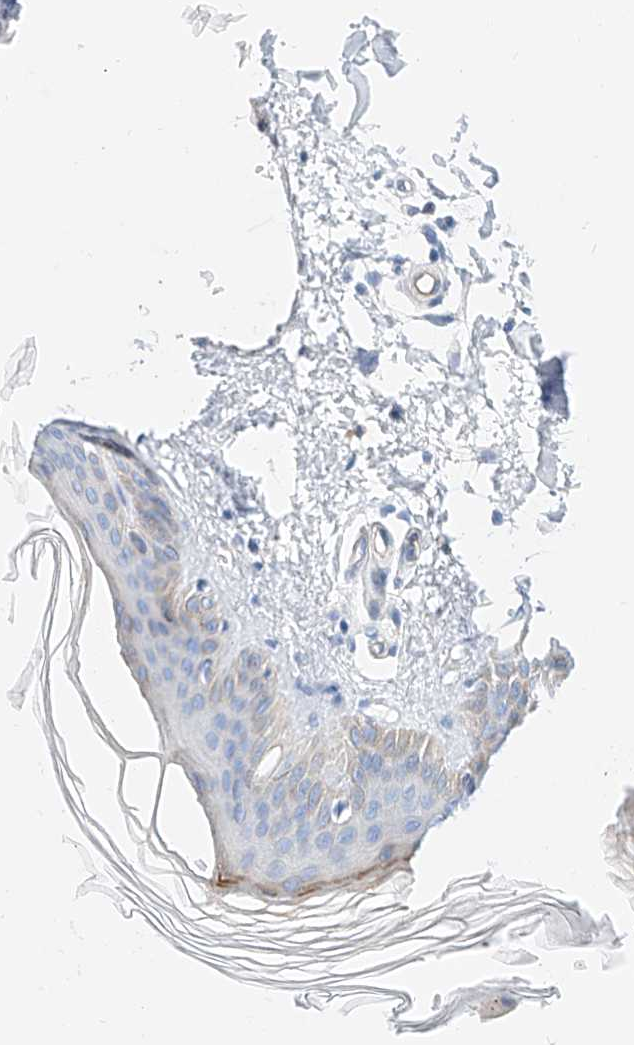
{"staining": {"intensity": "negative", "quantity": "none", "location": "none"}, "tissue": "skin", "cell_type": "Fibroblasts", "image_type": "normal", "snomed": [{"axis": "morphology", "description": "Normal tissue, NOS"}, {"axis": "topography", "description": "Skin"}], "caption": "Immunohistochemical staining of unremarkable human skin demonstrates no significant positivity in fibroblasts.", "gene": "SBSPON", "patient": {"sex": "female", "age": 27}}